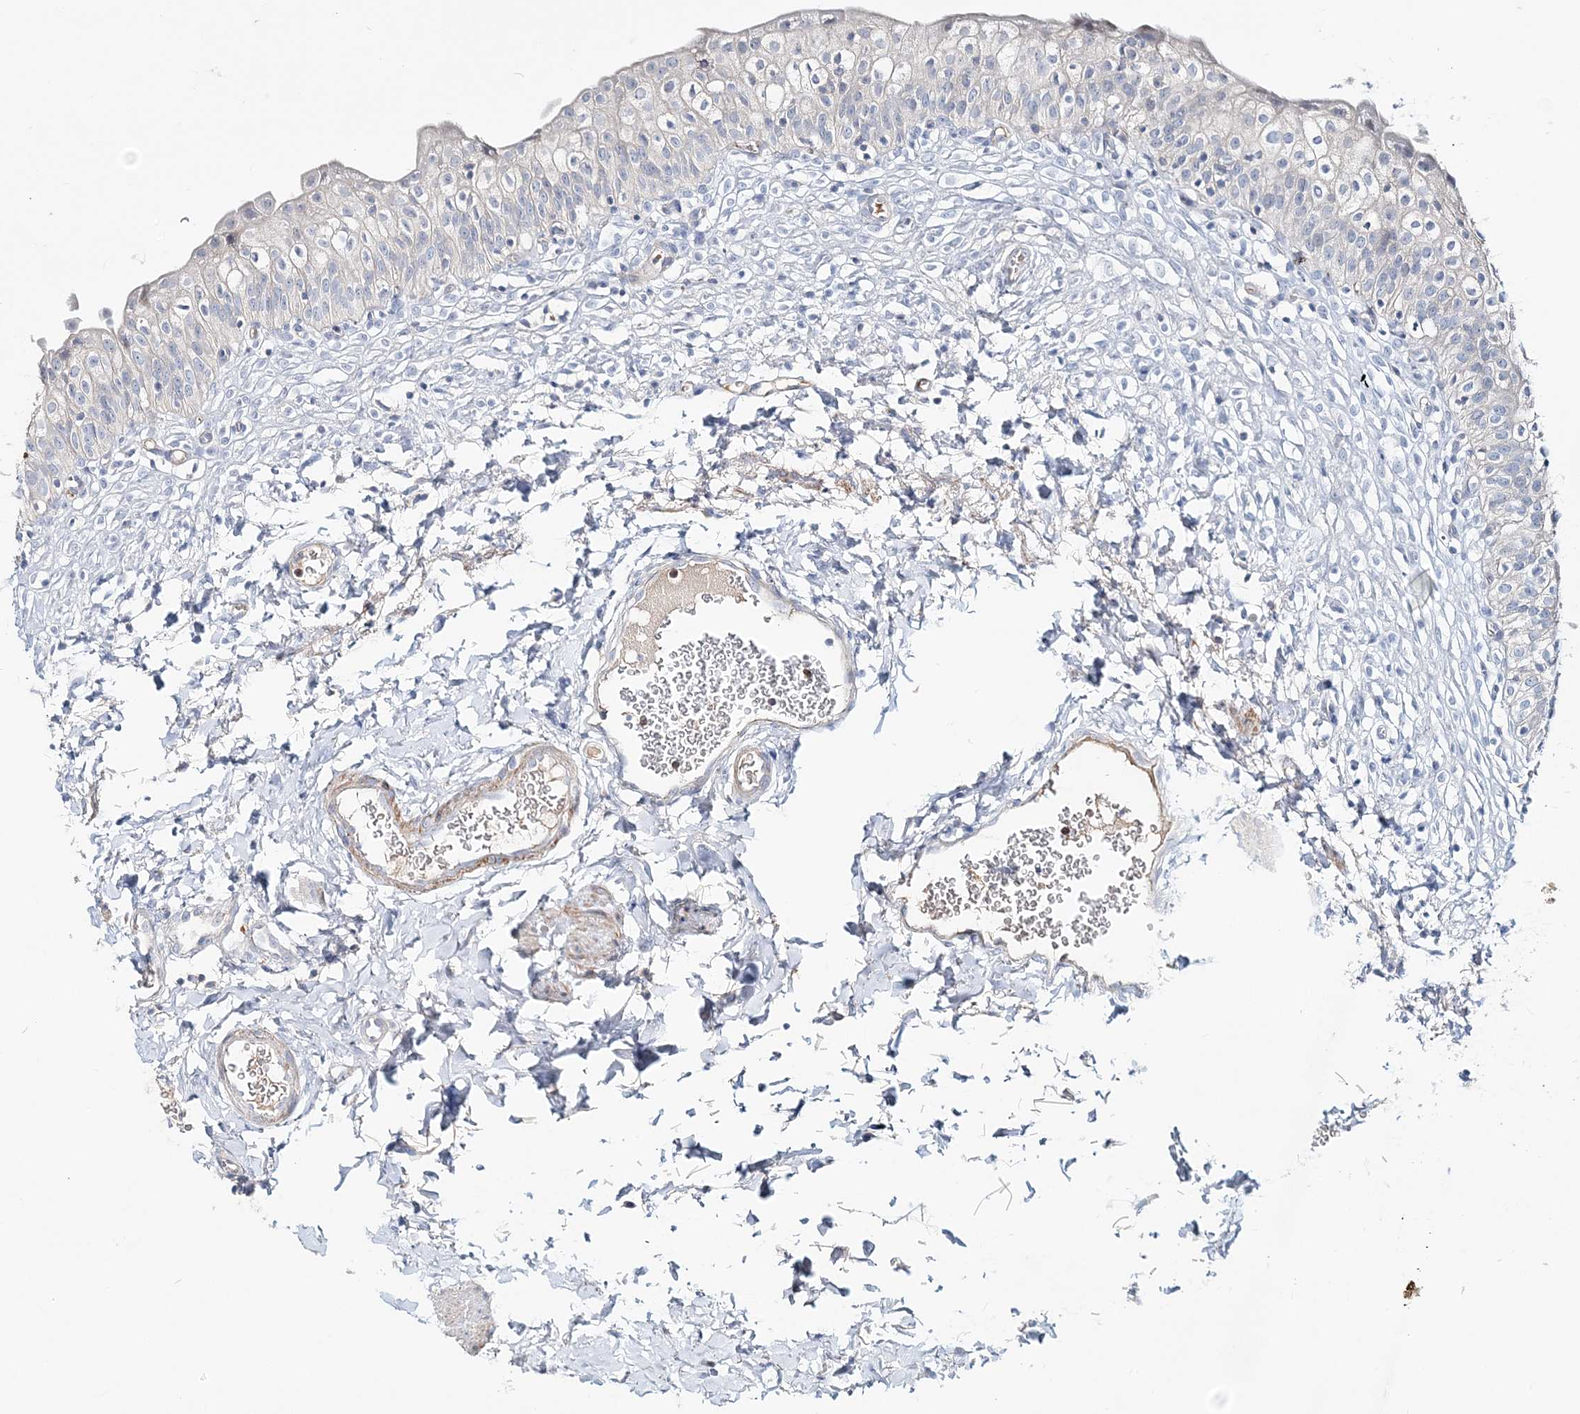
{"staining": {"intensity": "negative", "quantity": "none", "location": "none"}, "tissue": "urinary bladder", "cell_type": "Urothelial cells", "image_type": "normal", "snomed": [{"axis": "morphology", "description": "Normal tissue, NOS"}, {"axis": "topography", "description": "Urinary bladder"}], "caption": "This is a photomicrograph of IHC staining of benign urinary bladder, which shows no staining in urothelial cells. (DAB (3,3'-diaminobenzidine) immunohistochemistry with hematoxylin counter stain).", "gene": "DNAH5", "patient": {"sex": "male", "age": 55}}